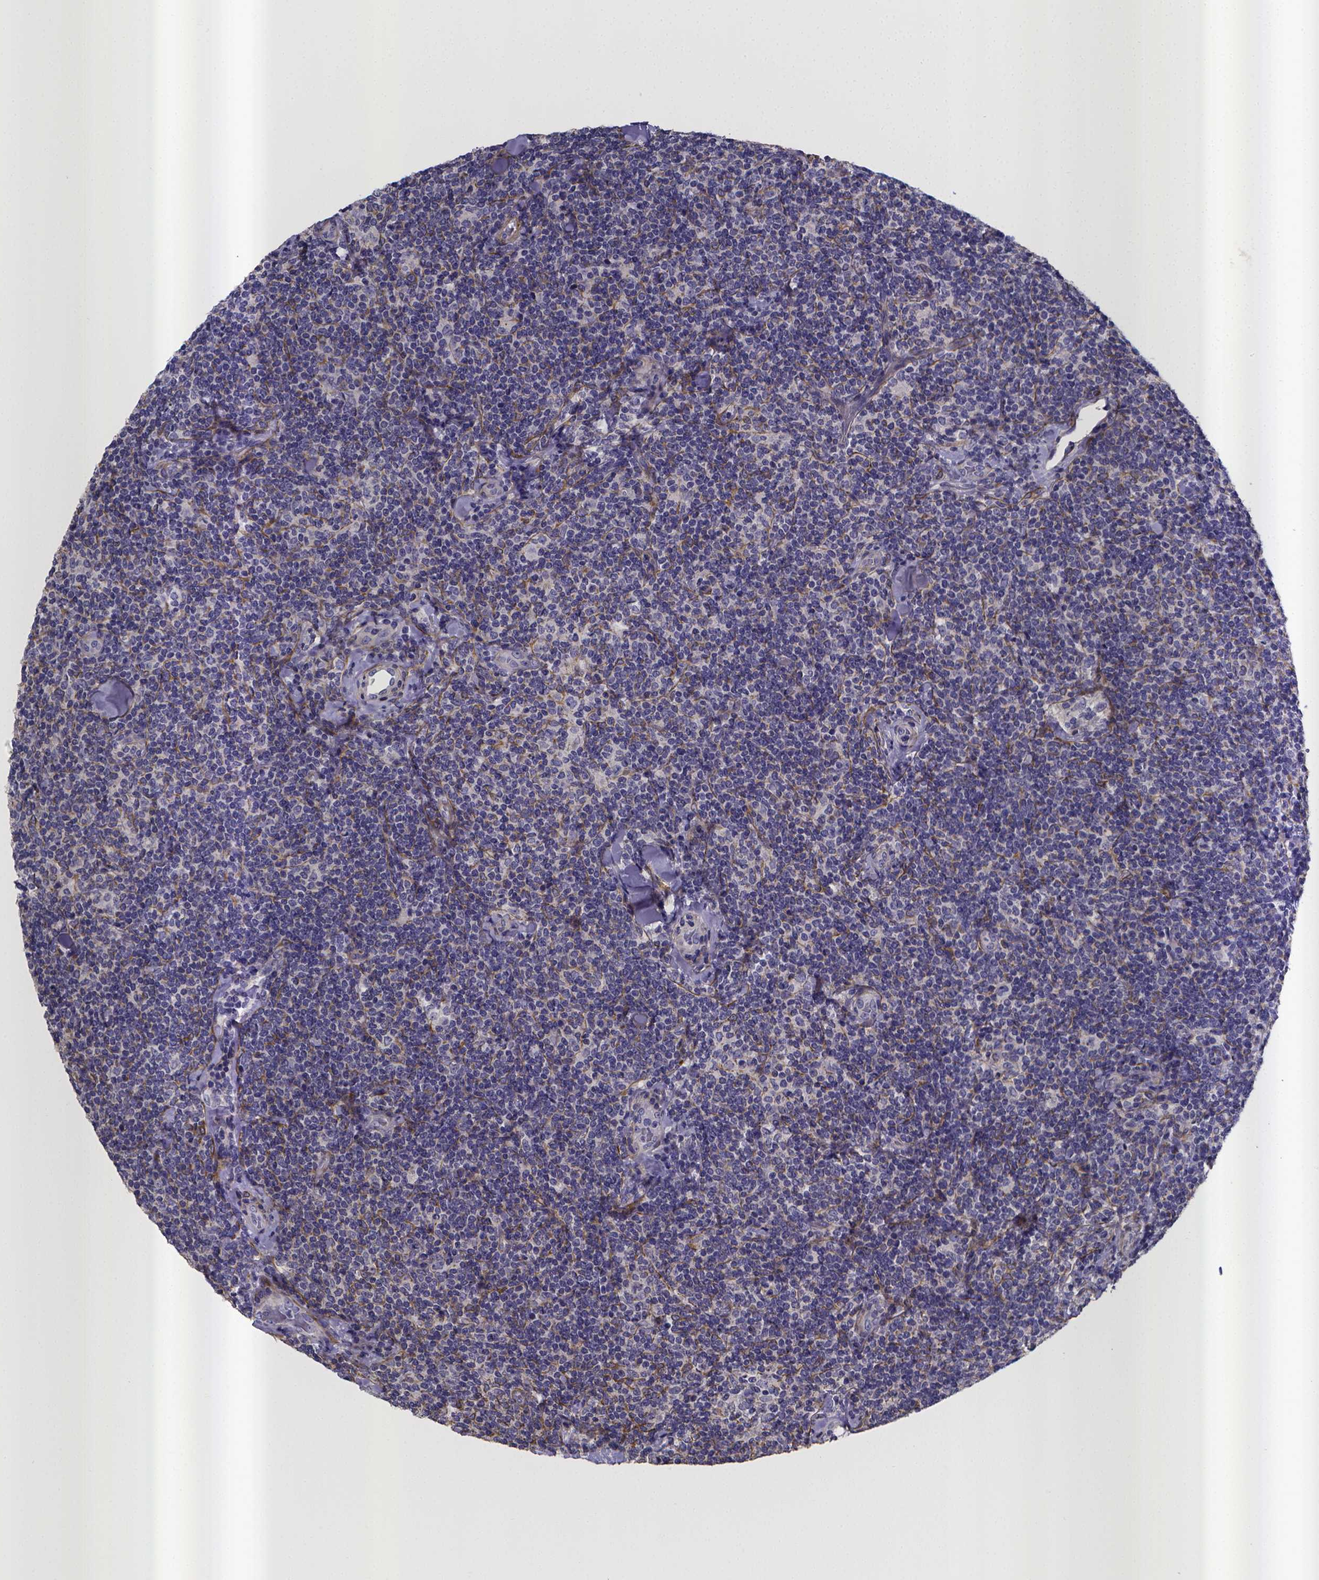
{"staining": {"intensity": "negative", "quantity": "none", "location": "none"}, "tissue": "lymphoma", "cell_type": "Tumor cells", "image_type": "cancer", "snomed": [{"axis": "morphology", "description": "Malignant lymphoma, non-Hodgkin's type, Low grade"}, {"axis": "topography", "description": "Lymph node"}], "caption": "High power microscopy image of an IHC image of lymphoma, revealing no significant expression in tumor cells.", "gene": "RERG", "patient": {"sex": "female", "age": 56}}